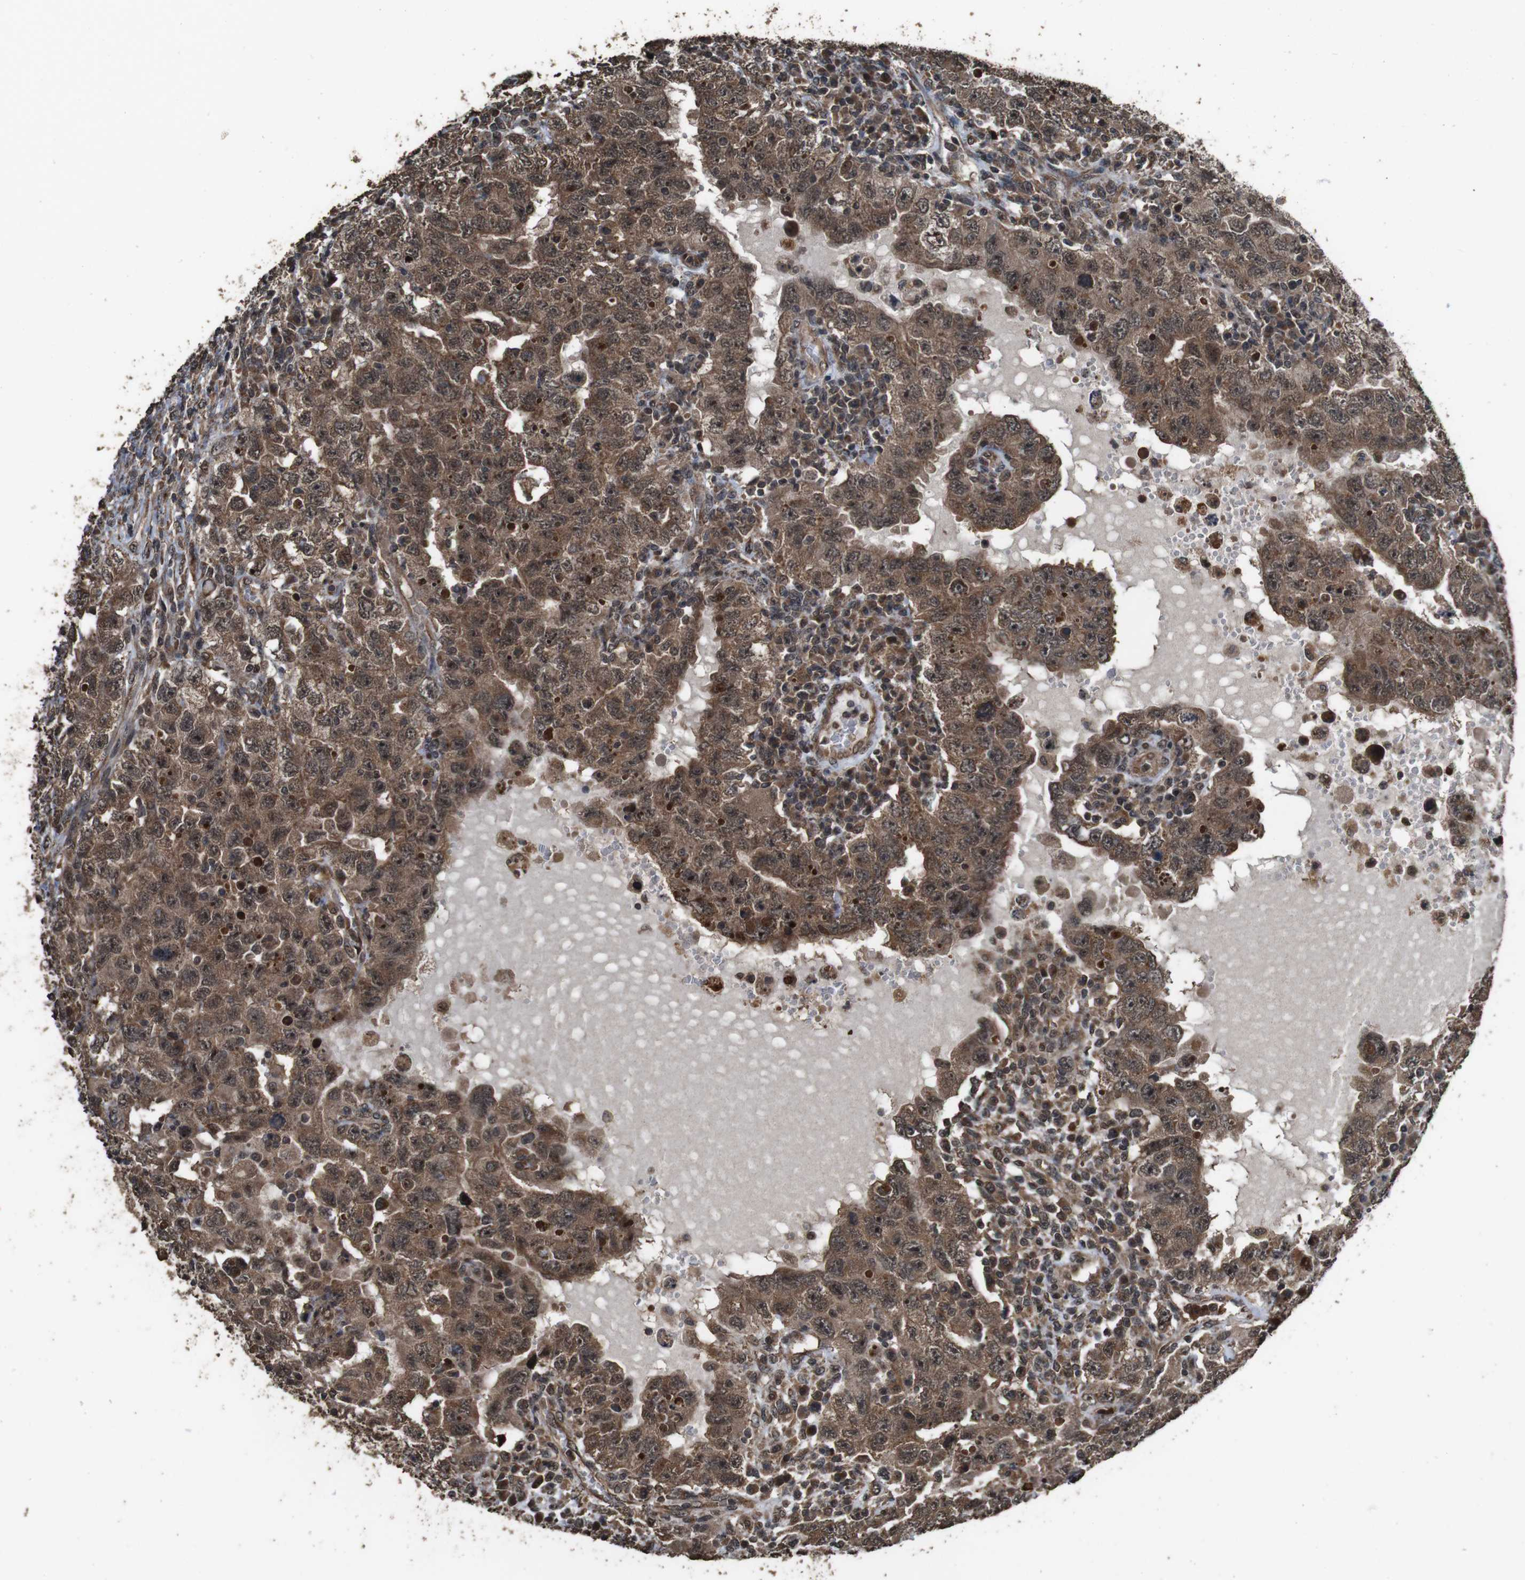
{"staining": {"intensity": "moderate", "quantity": ">75%", "location": "cytoplasmic/membranous"}, "tissue": "testis cancer", "cell_type": "Tumor cells", "image_type": "cancer", "snomed": [{"axis": "morphology", "description": "Carcinoma, Embryonal, NOS"}, {"axis": "topography", "description": "Testis"}], "caption": "Immunohistochemistry (IHC) of testis embryonal carcinoma demonstrates medium levels of moderate cytoplasmic/membranous positivity in about >75% of tumor cells.", "gene": "RRAS2", "patient": {"sex": "male", "age": 26}}